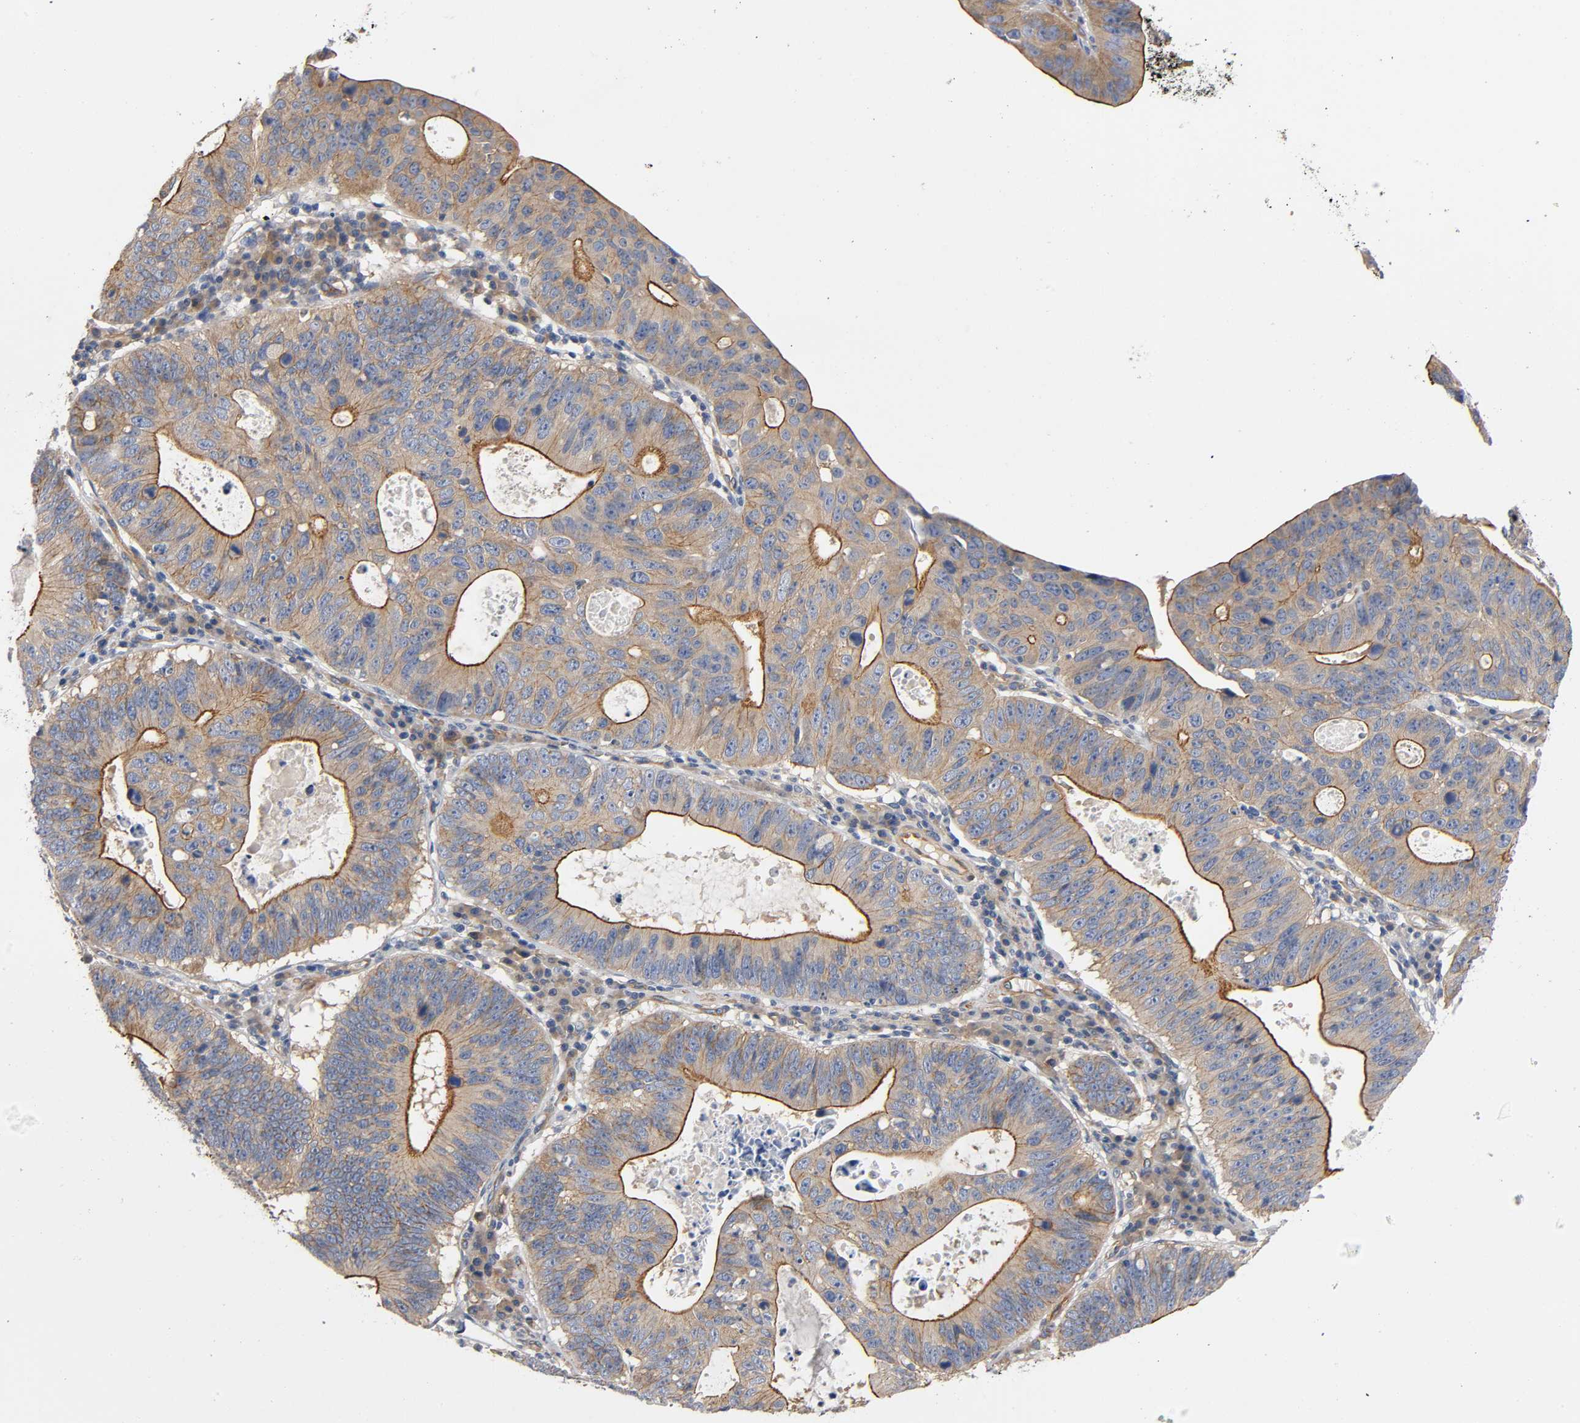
{"staining": {"intensity": "moderate", "quantity": ">75%", "location": "cytoplasmic/membranous"}, "tissue": "stomach cancer", "cell_type": "Tumor cells", "image_type": "cancer", "snomed": [{"axis": "morphology", "description": "Adenocarcinoma, NOS"}, {"axis": "topography", "description": "Stomach"}], "caption": "Immunohistochemistry (IHC) of human stomach cancer (adenocarcinoma) displays medium levels of moderate cytoplasmic/membranous expression in about >75% of tumor cells.", "gene": "MARS1", "patient": {"sex": "male", "age": 59}}